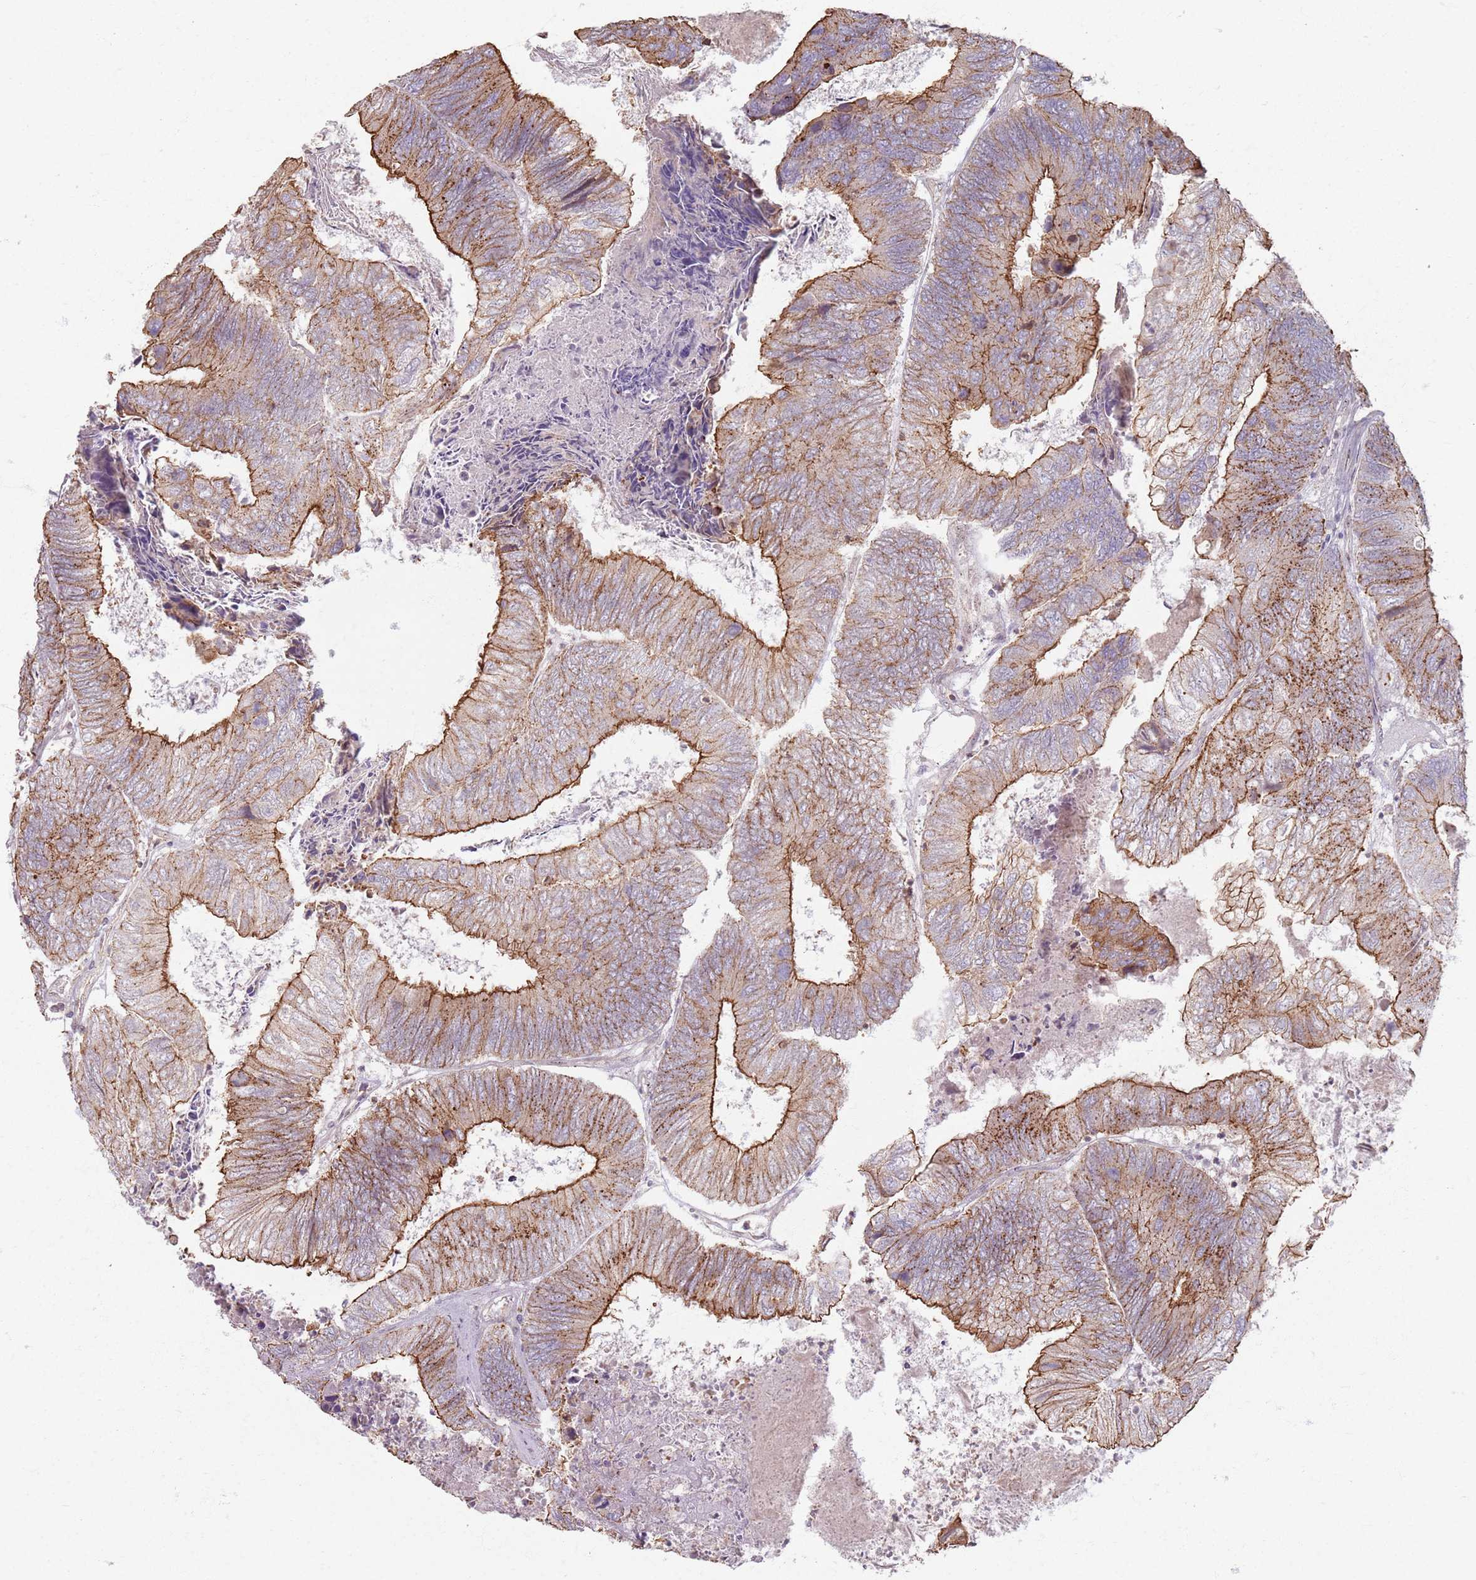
{"staining": {"intensity": "strong", "quantity": "25%-75%", "location": "cytoplasmic/membranous"}, "tissue": "colorectal cancer", "cell_type": "Tumor cells", "image_type": "cancer", "snomed": [{"axis": "morphology", "description": "Adenocarcinoma, NOS"}, {"axis": "topography", "description": "Colon"}], "caption": "Immunohistochemistry (DAB) staining of adenocarcinoma (colorectal) shows strong cytoplasmic/membranous protein positivity in approximately 25%-75% of tumor cells. The protein of interest is shown in brown color, while the nuclei are stained blue.", "gene": "KCNA5", "patient": {"sex": "female", "age": 67}}